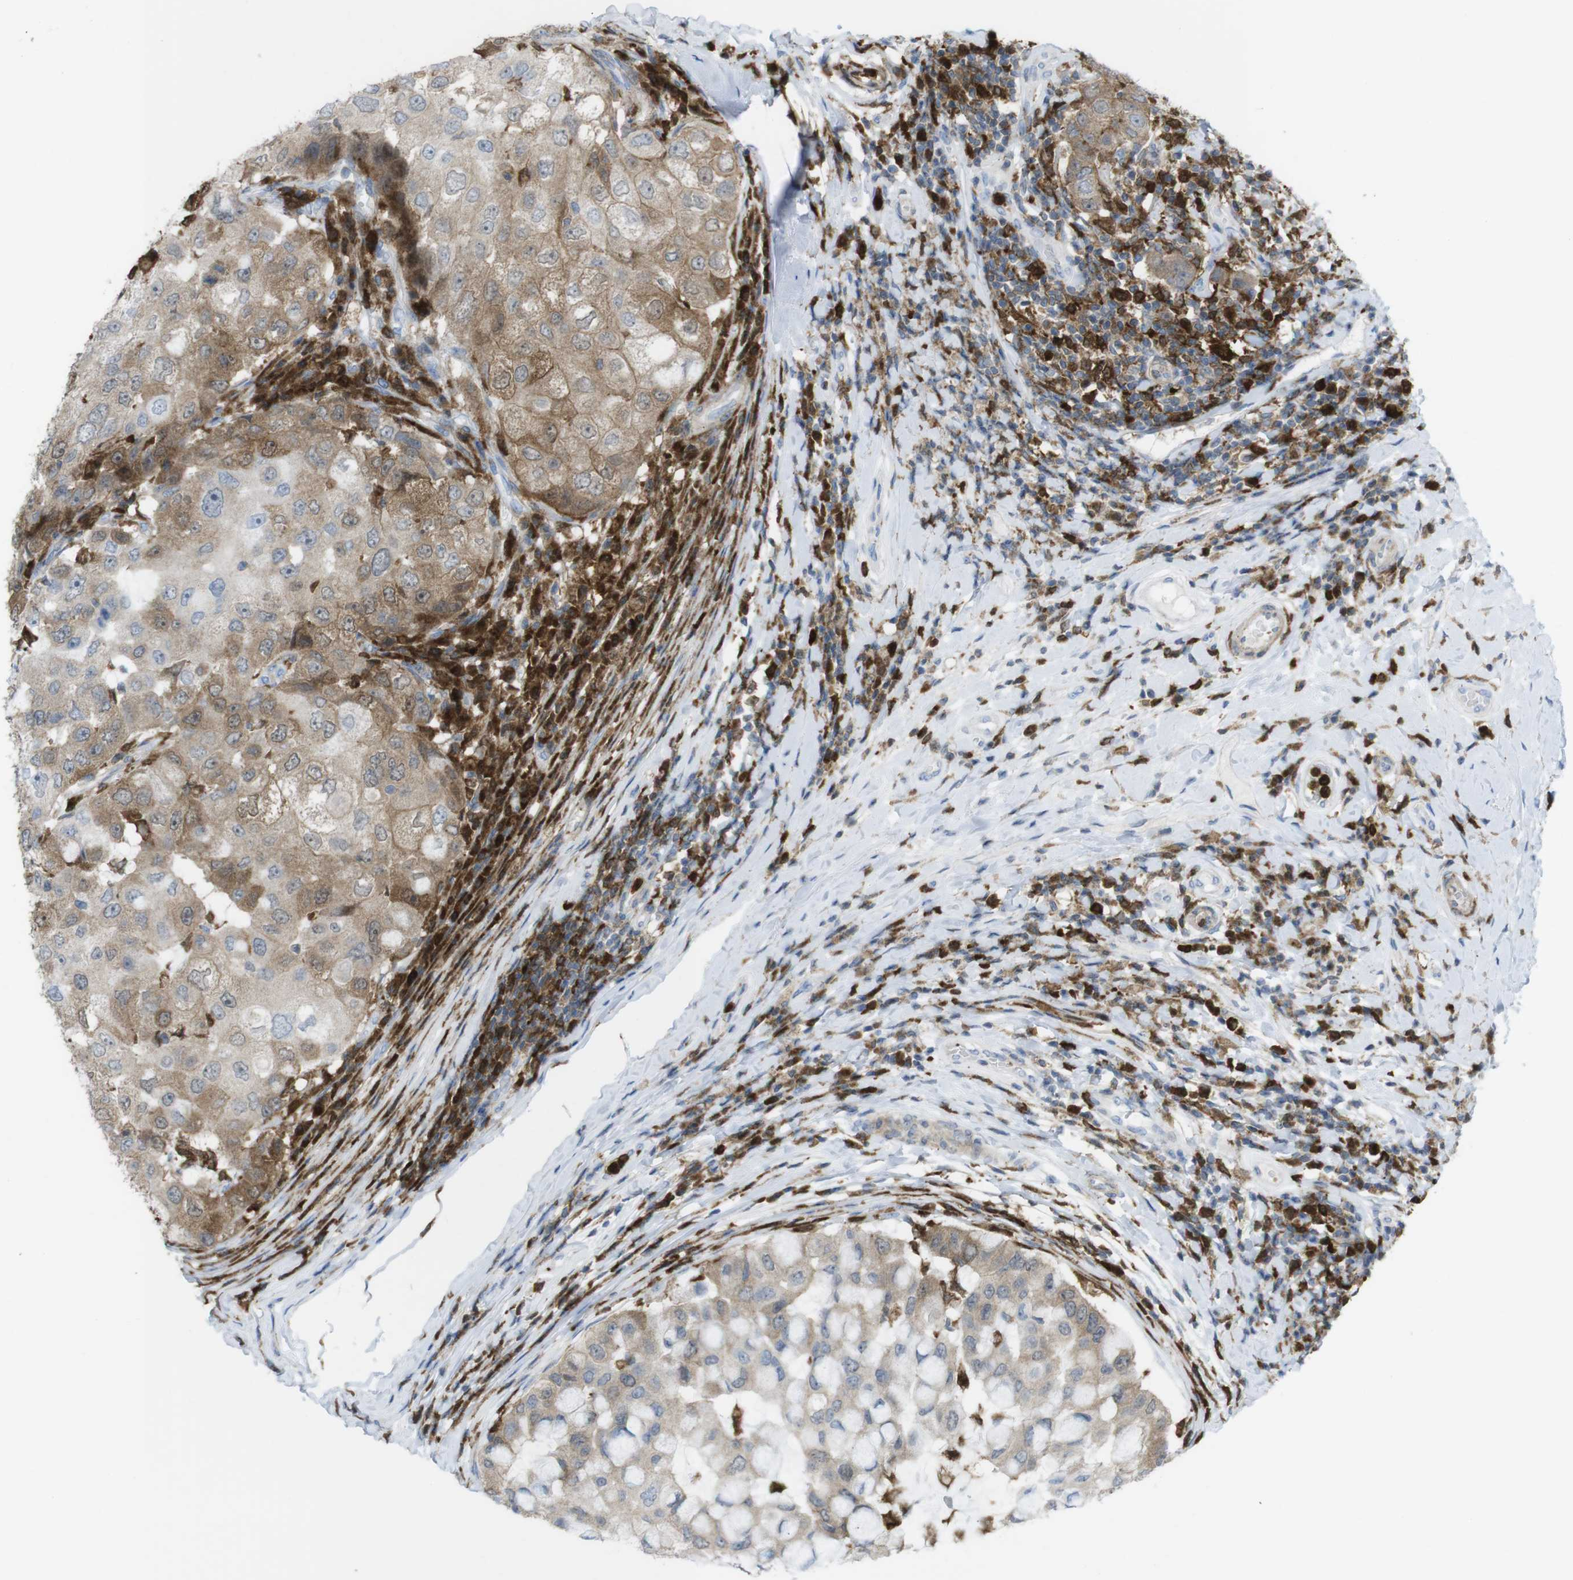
{"staining": {"intensity": "moderate", "quantity": ">75%", "location": "cytoplasmic/membranous"}, "tissue": "breast cancer", "cell_type": "Tumor cells", "image_type": "cancer", "snomed": [{"axis": "morphology", "description": "Duct carcinoma"}, {"axis": "topography", "description": "Breast"}], "caption": "Breast cancer was stained to show a protein in brown. There is medium levels of moderate cytoplasmic/membranous staining in about >75% of tumor cells.", "gene": "PRKCD", "patient": {"sex": "female", "age": 27}}